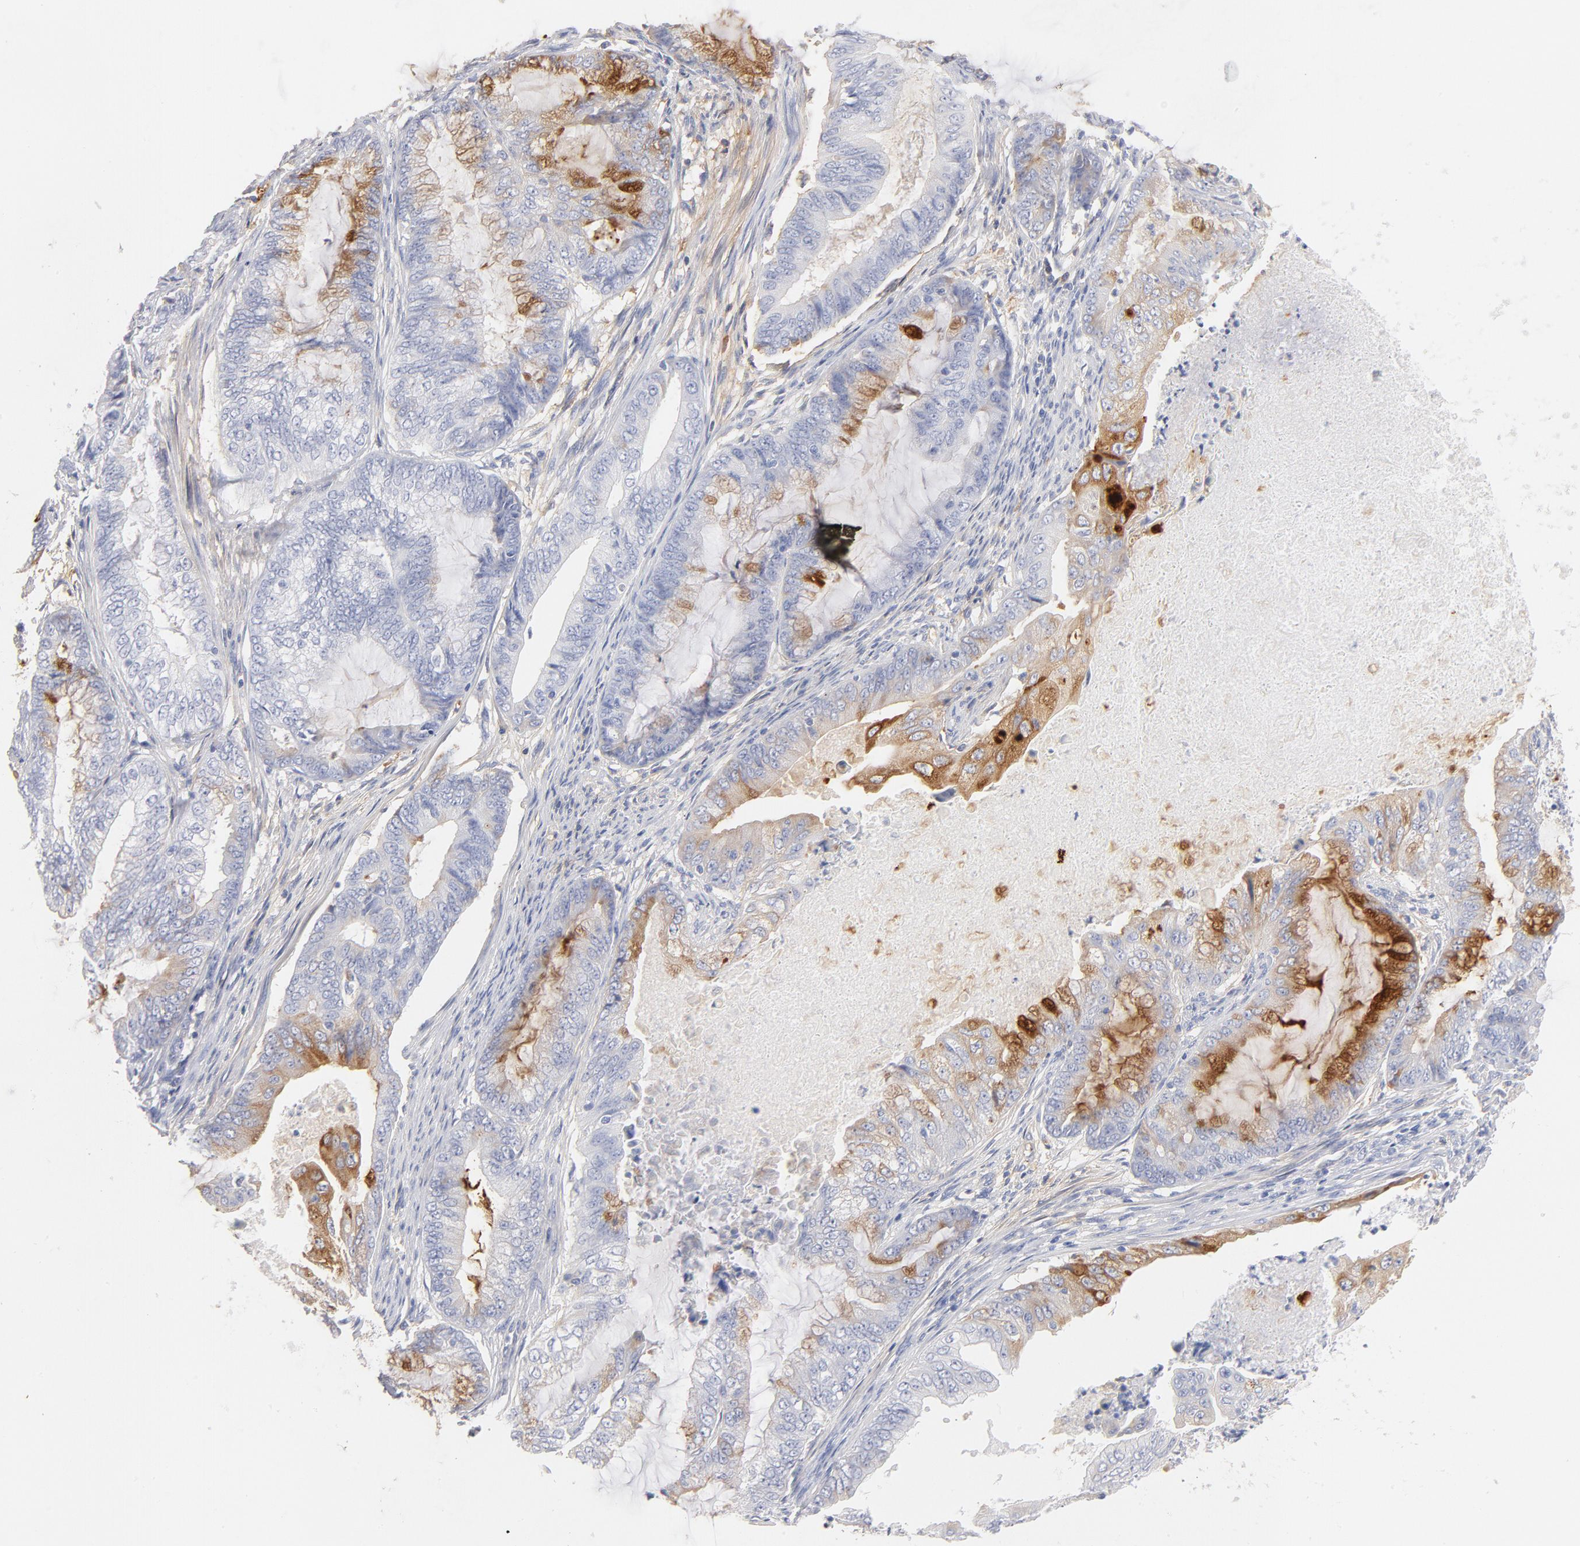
{"staining": {"intensity": "moderate", "quantity": "<25%", "location": "cytoplasmic/membranous"}, "tissue": "endometrial cancer", "cell_type": "Tumor cells", "image_type": "cancer", "snomed": [{"axis": "morphology", "description": "Adenocarcinoma, NOS"}, {"axis": "topography", "description": "Endometrium"}], "caption": "Immunohistochemical staining of human adenocarcinoma (endometrial) demonstrates low levels of moderate cytoplasmic/membranous positivity in about <25% of tumor cells.", "gene": "C3", "patient": {"sex": "female", "age": 63}}